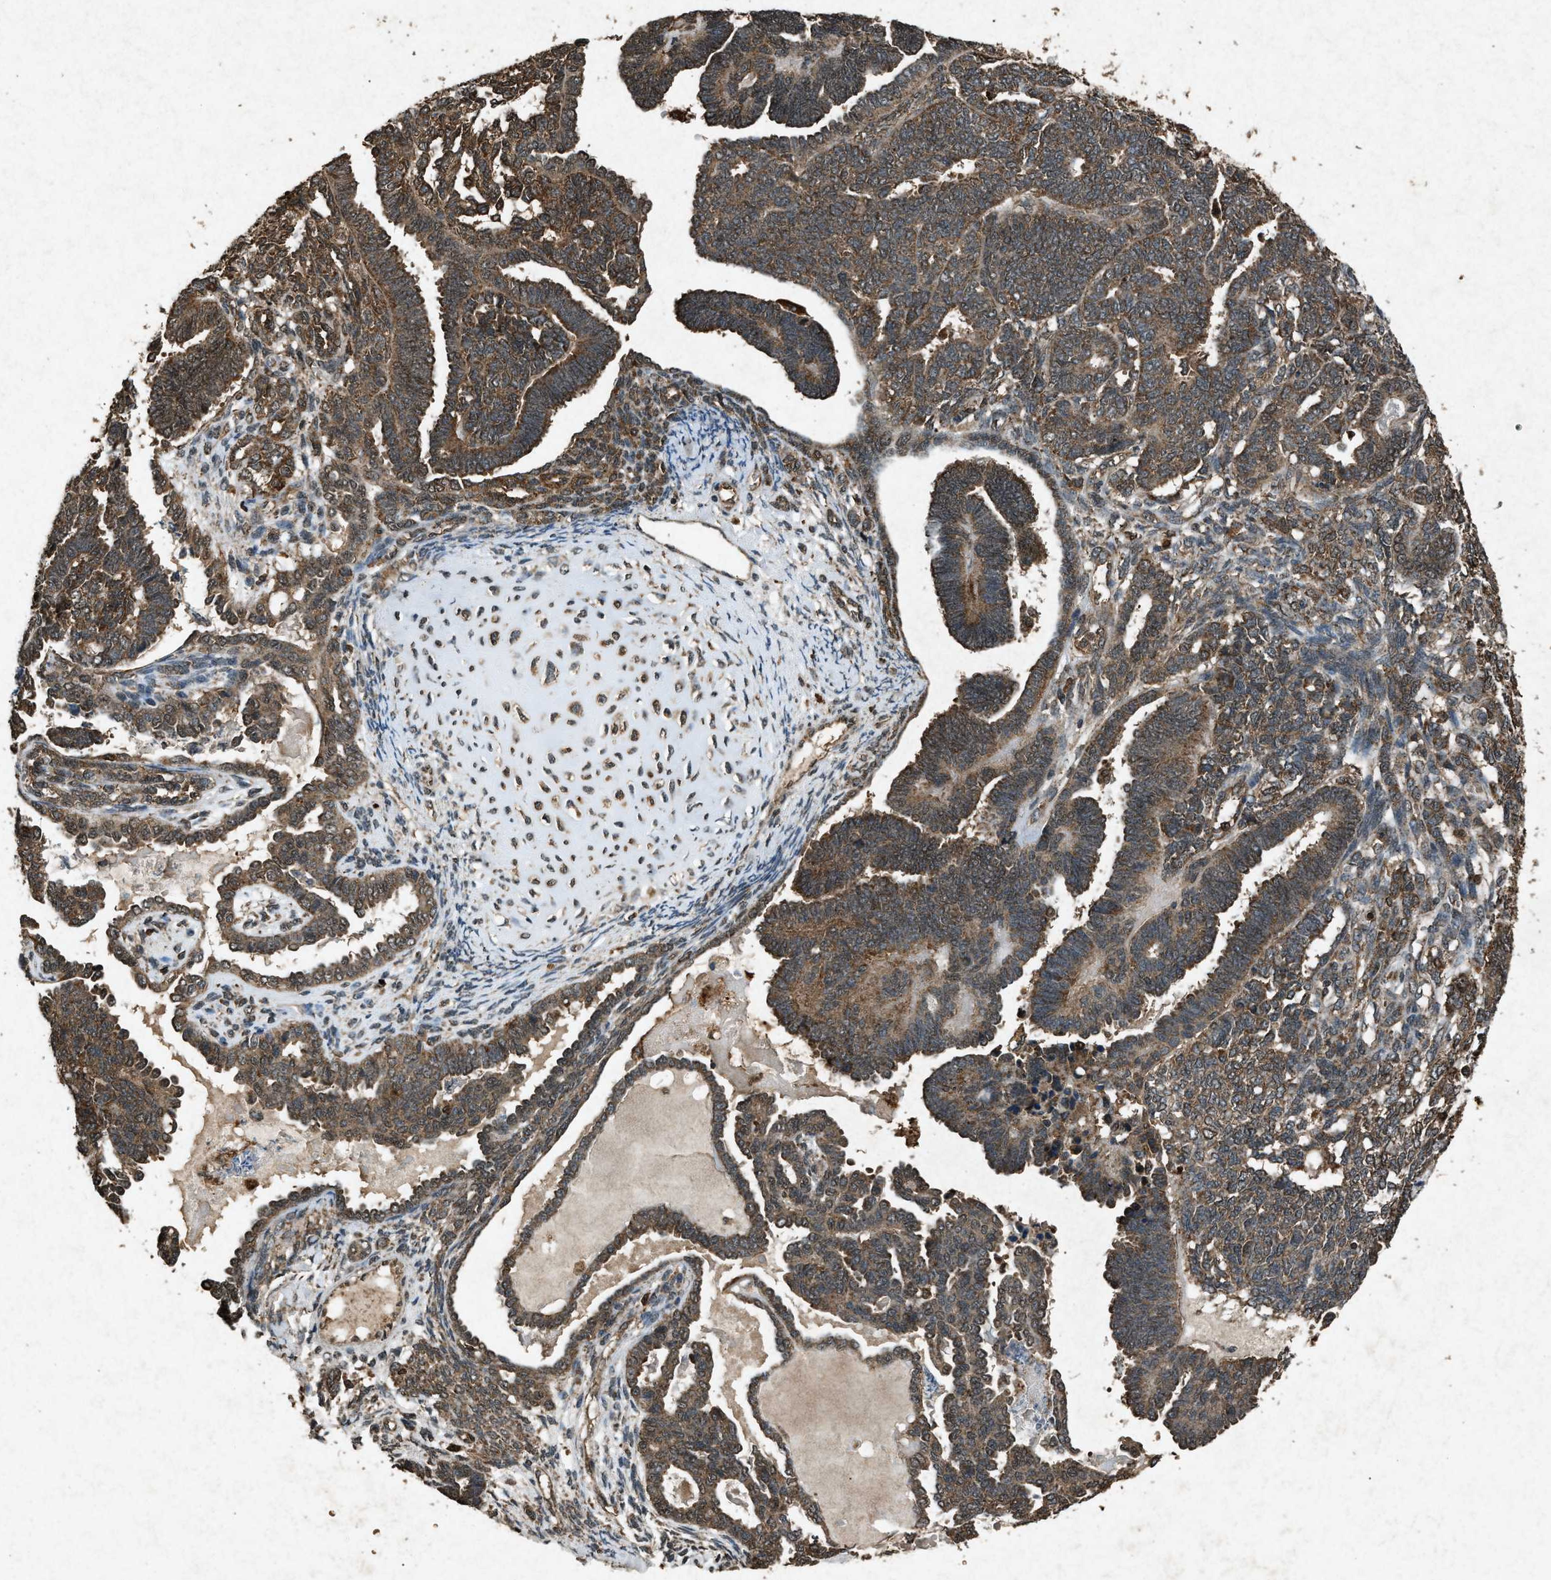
{"staining": {"intensity": "moderate", "quantity": ">75%", "location": "cytoplasmic/membranous"}, "tissue": "endometrial cancer", "cell_type": "Tumor cells", "image_type": "cancer", "snomed": [{"axis": "morphology", "description": "Neoplasm, malignant, NOS"}, {"axis": "topography", "description": "Endometrium"}], "caption": "An immunohistochemistry histopathology image of tumor tissue is shown. Protein staining in brown labels moderate cytoplasmic/membranous positivity in endometrial cancer within tumor cells.", "gene": "OAS1", "patient": {"sex": "female", "age": 74}}